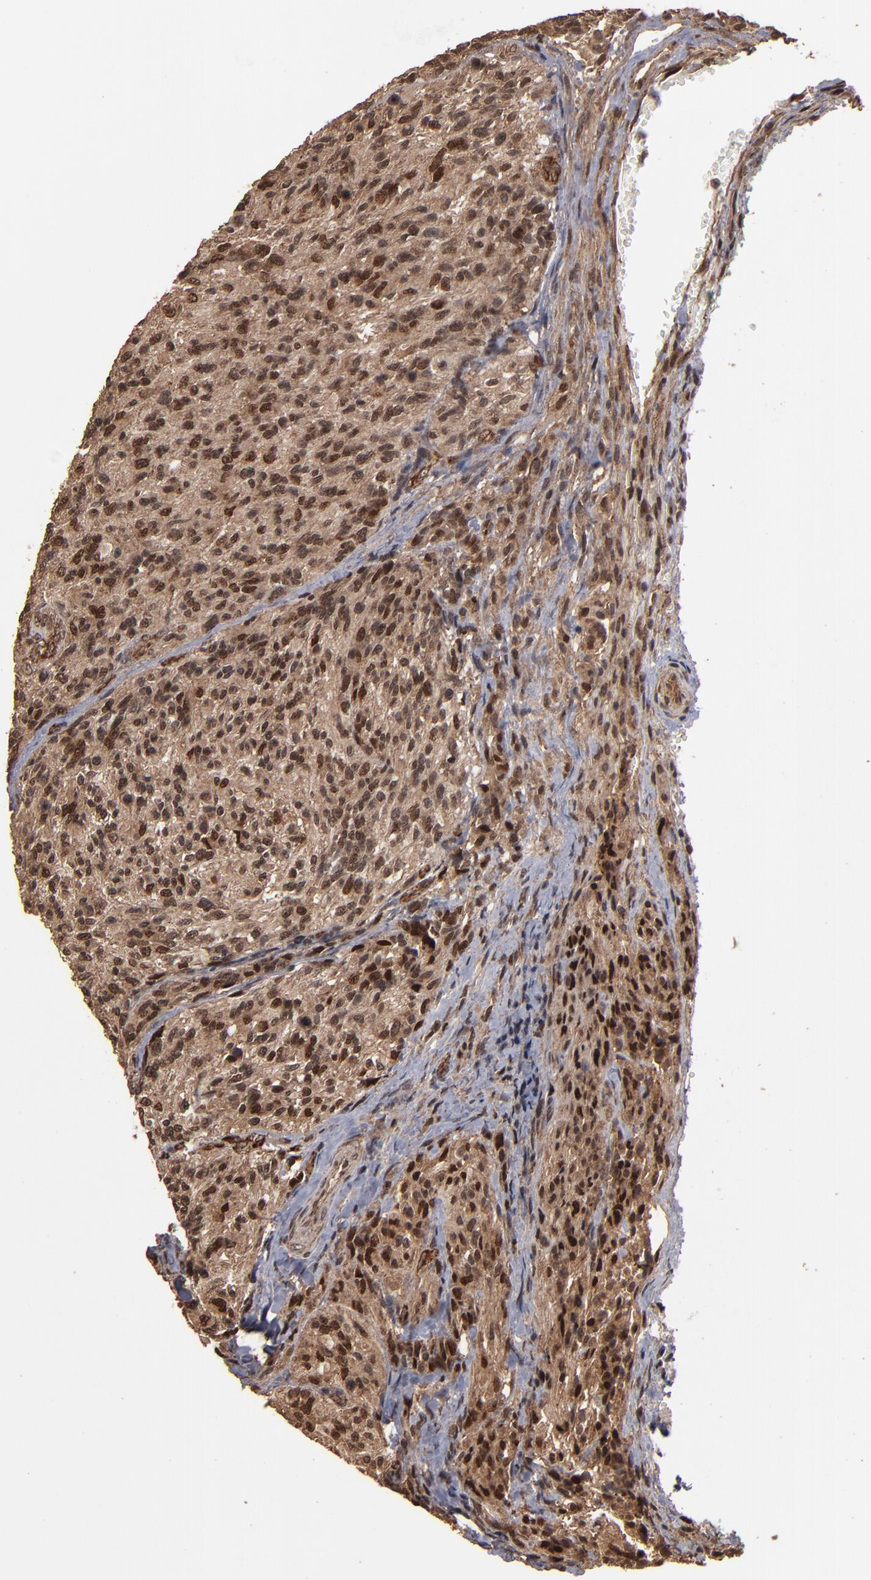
{"staining": {"intensity": "strong", "quantity": ">75%", "location": "cytoplasmic/membranous,nuclear"}, "tissue": "glioma", "cell_type": "Tumor cells", "image_type": "cancer", "snomed": [{"axis": "morphology", "description": "Normal tissue, NOS"}, {"axis": "morphology", "description": "Glioma, malignant, High grade"}, {"axis": "topography", "description": "Cerebral cortex"}], "caption": "Immunohistochemical staining of human glioma displays high levels of strong cytoplasmic/membranous and nuclear positivity in approximately >75% of tumor cells.", "gene": "NXF2B", "patient": {"sex": "male", "age": 56}}